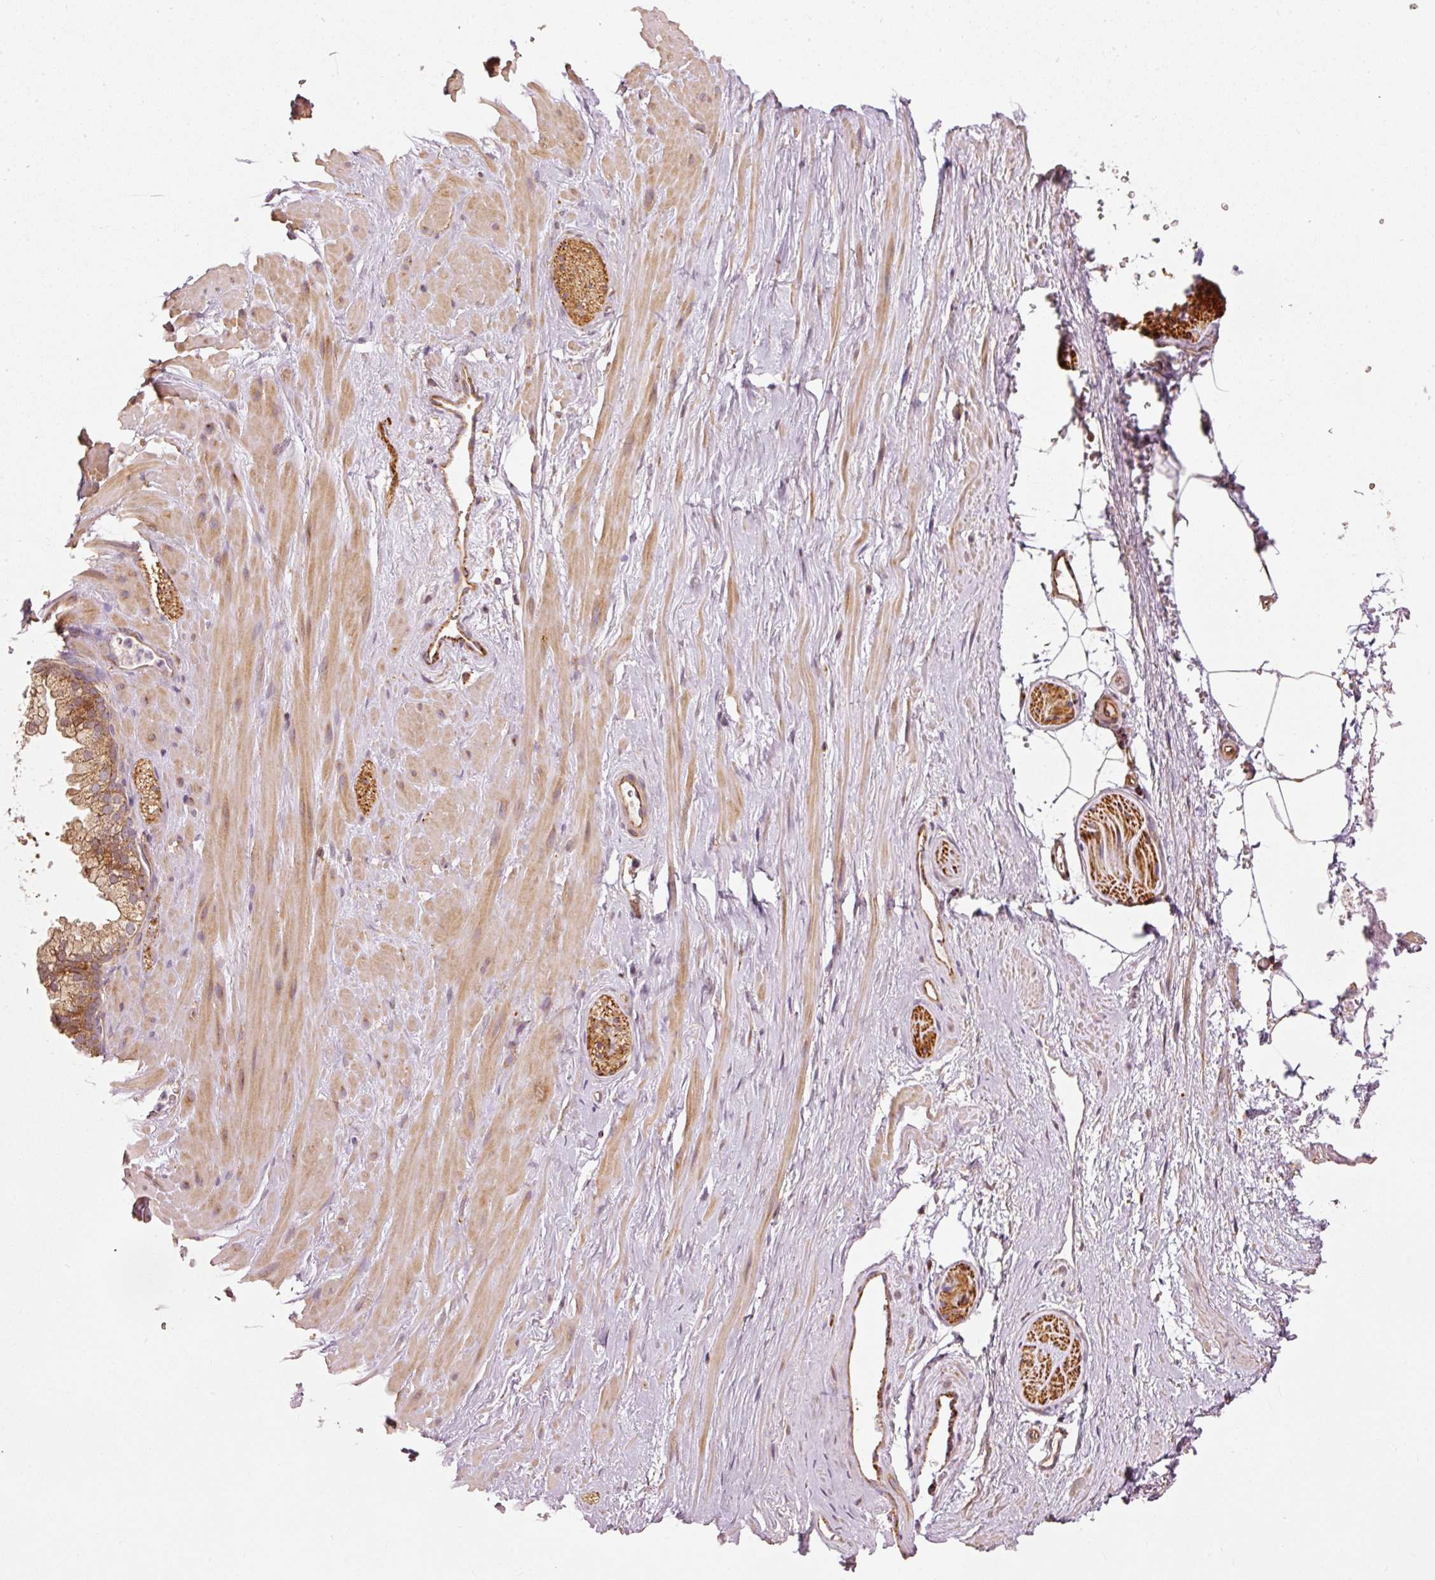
{"staining": {"intensity": "weak", "quantity": "<25%", "location": "cytoplasmic/membranous"}, "tissue": "adipose tissue", "cell_type": "Adipocytes", "image_type": "normal", "snomed": [{"axis": "morphology", "description": "Normal tissue, NOS"}, {"axis": "topography", "description": "Prostate"}, {"axis": "topography", "description": "Peripheral nerve tissue"}], "caption": "Immunohistochemistry (IHC) of unremarkable adipose tissue shows no staining in adipocytes.", "gene": "MTHFD1L", "patient": {"sex": "male", "age": 61}}